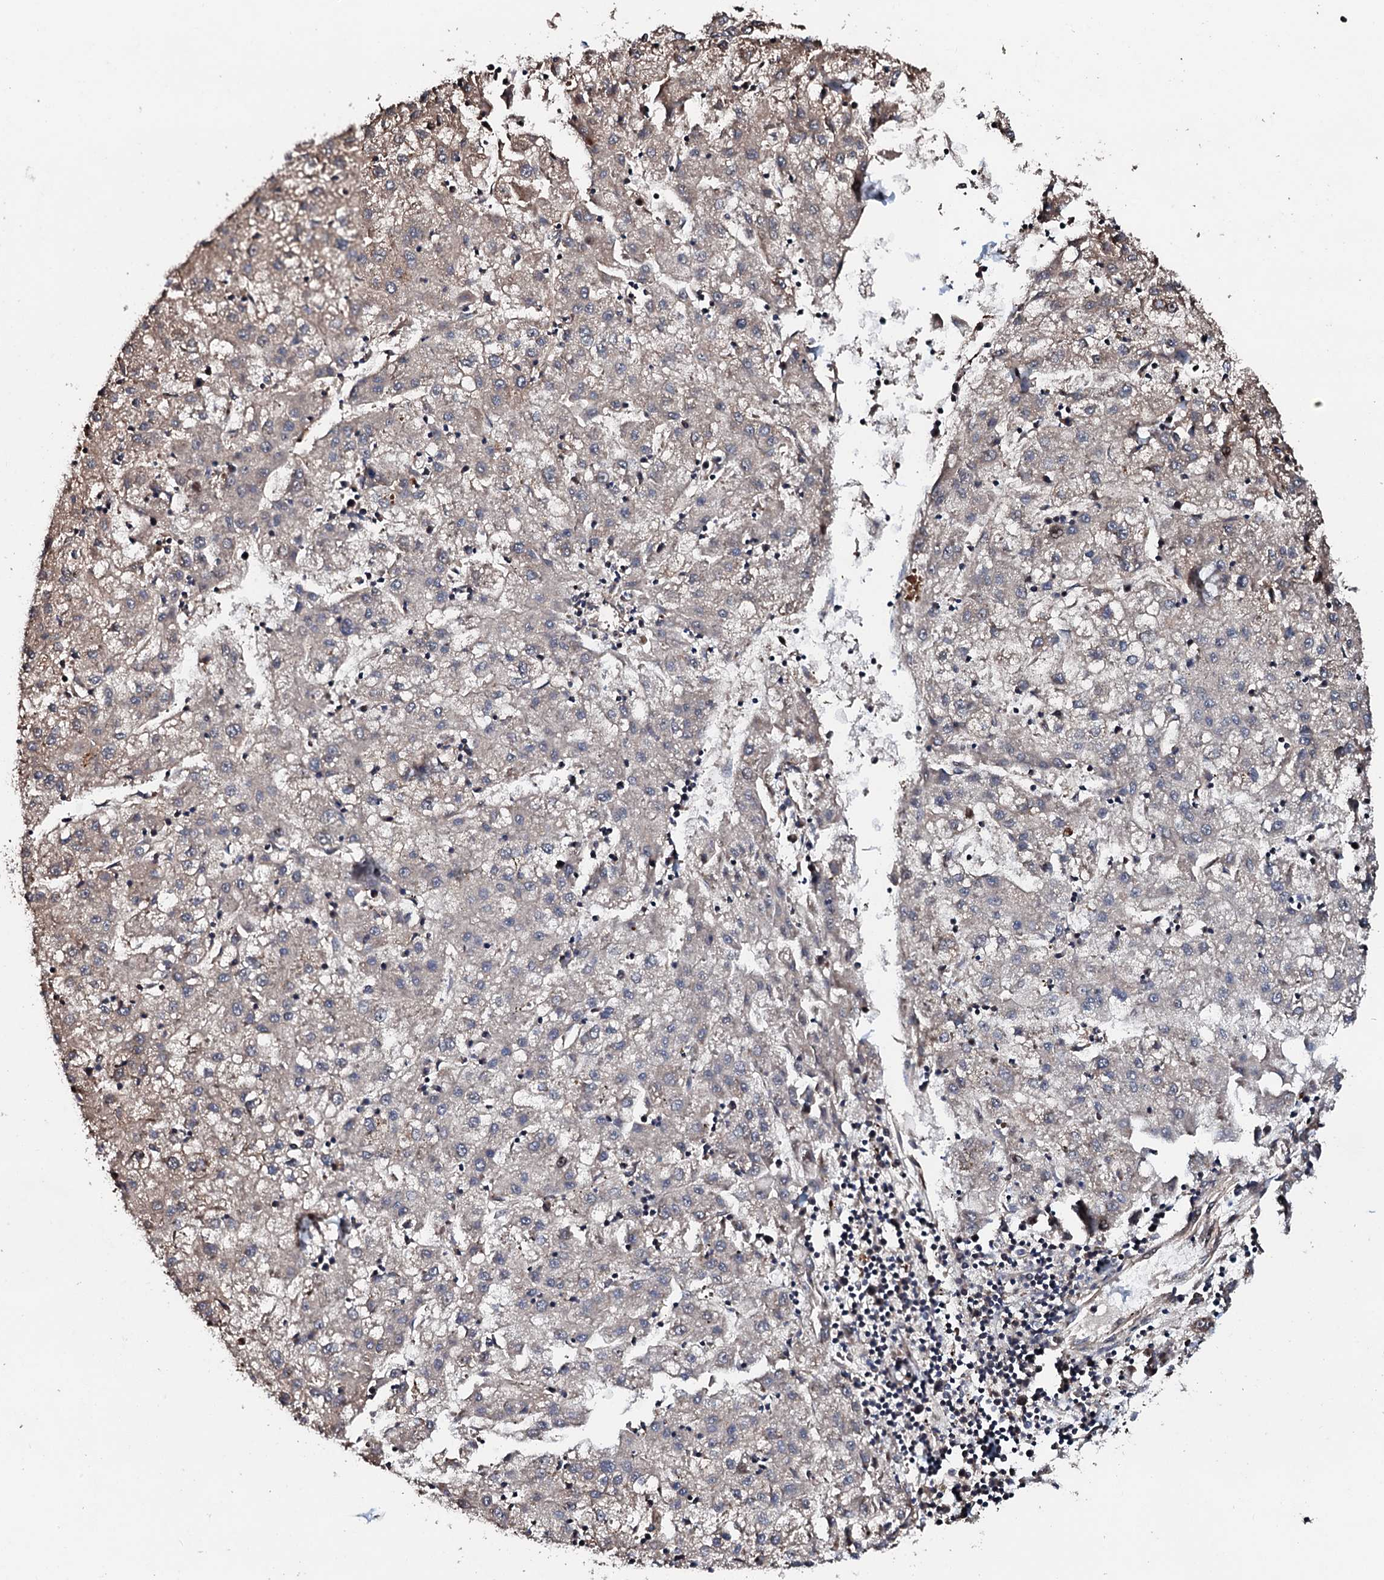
{"staining": {"intensity": "negative", "quantity": "none", "location": "none"}, "tissue": "liver cancer", "cell_type": "Tumor cells", "image_type": "cancer", "snomed": [{"axis": "morphology", "description": "Carcinoma, Hepatocellular, NOS"}, {"axis": "topography", "description": "Liver"}], "caption": "Immunohistochemical staining of liver hepatocellular carcinoma exhibits no significant positivity in tumor cells.", "gene": "CKAP5", "patient": {"sex": "male", "age": 72}}